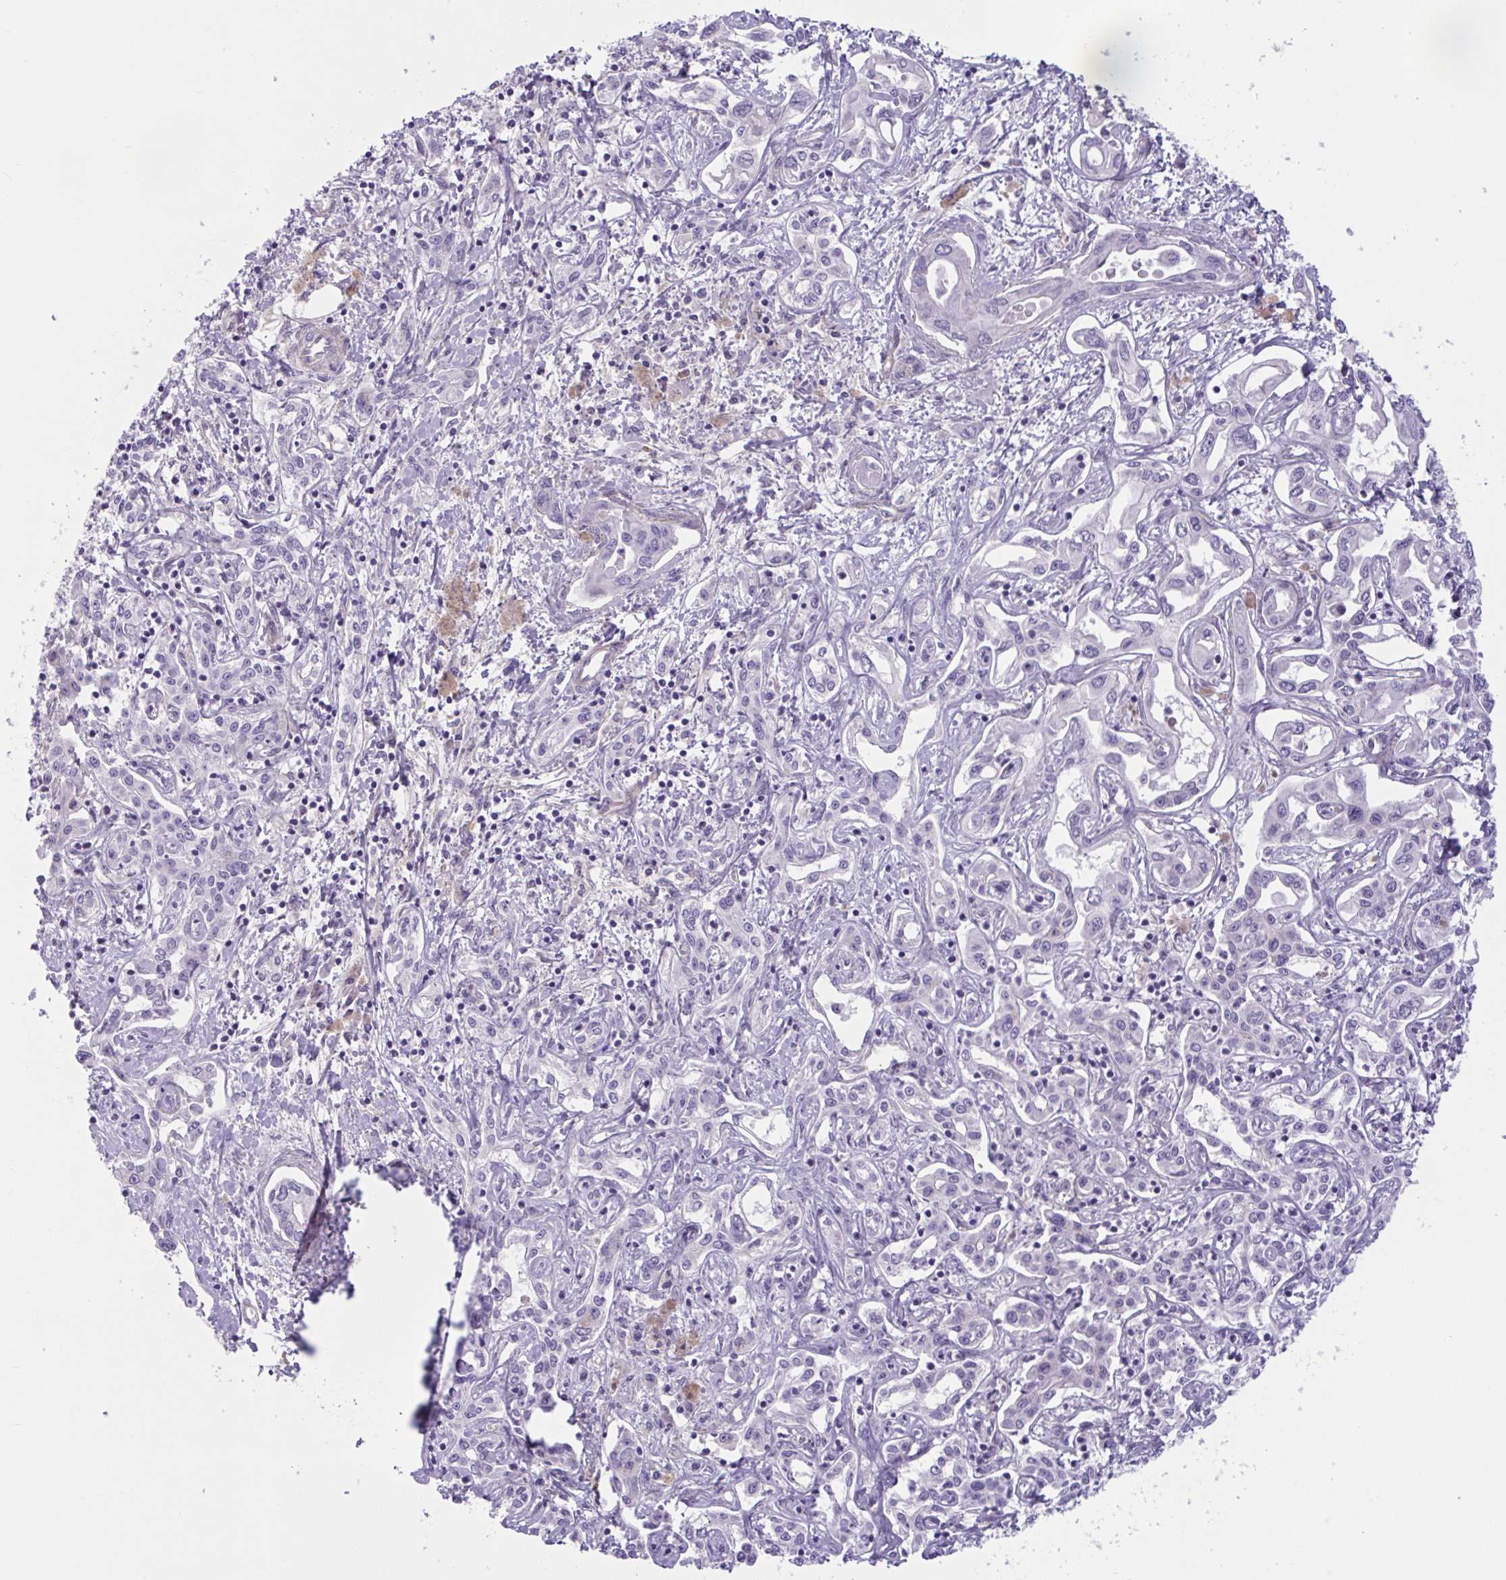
{"staining": {"intensity": "negative", "quantity": "none", "location": "none"}, "tissue": "liver cancer", "cell_type": "Tumor cells", "image_type": "cancer", "snomed": [{"axis": "morphology", "description": "Cholangiocarcinoma"}, {"axis": "topography", "description": "Liver"}], "caption": "Immunohistochemical staining of human liver cholangiocarcinoma reveals no significant expression in tumor cells. (Immunohistochemistry, brightfield microscopy, high magnification).", "gene": "TTC7B", "patient": {"sex": "female", "age": 64}}